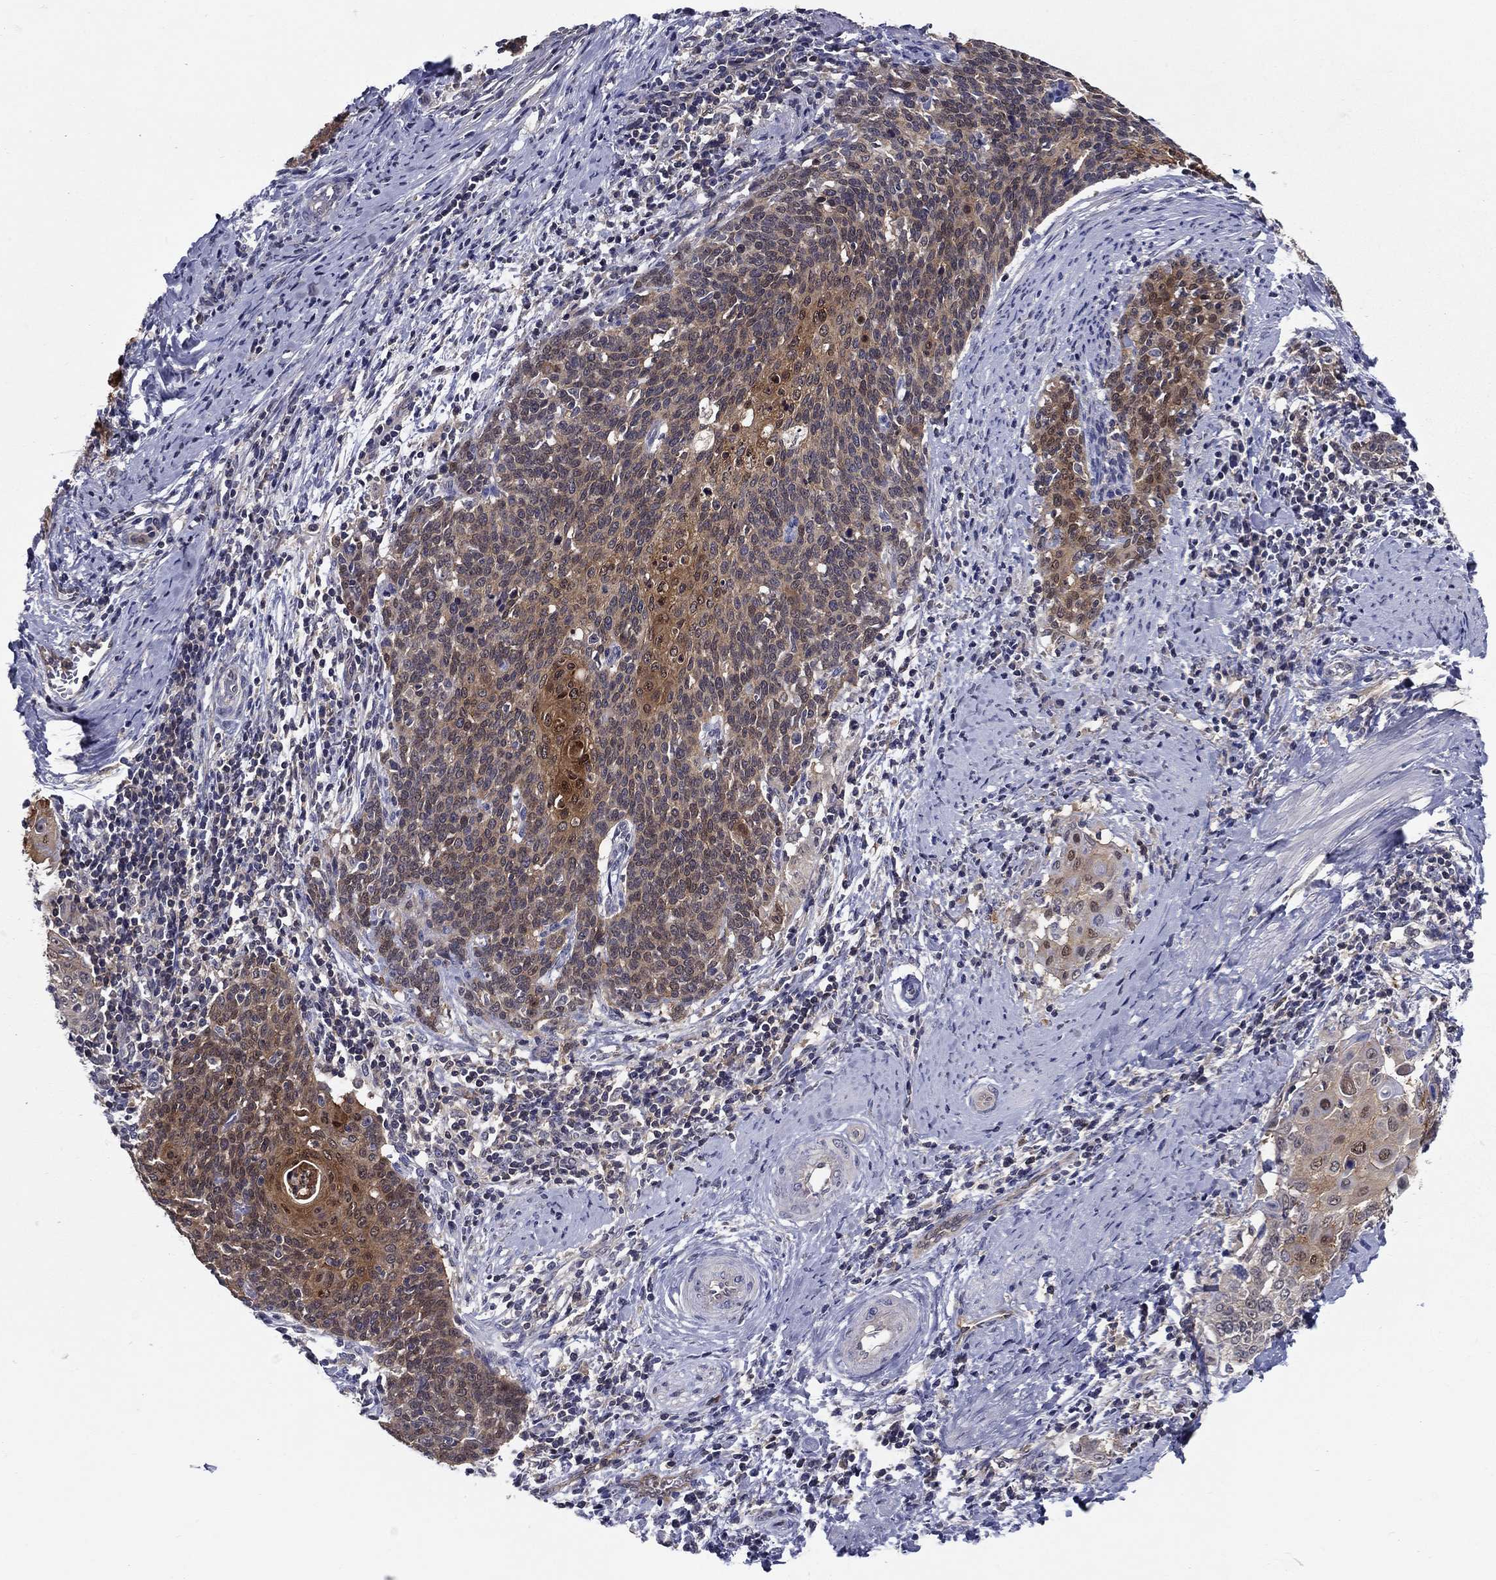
{"staining": {"intensity": "moderate", "quantity": "<25%", "location": "cytoplasmic/membranous"}, "tissue": "cervical cancer", "cell_type": "Tumor cells", "image_type": "cancer", "snomed": [{"axis": "morphology", "description": "Squamous cell carcinoma, NOS"}, {"axis": "topography", "description": "Cervix"}], "caption": "Protein analysis of cervical cancer tissue shows moderate cytoplasmic/membranous positivity in about <25% of tumor cells. The protein is stained brown, and the nuclei are stained in blue (DAB (3,3'-diaminobenzidine) IHC with brightfield microscopy, high magnification).", "gene": "GLTP", "patient": {"sex": "female", "age": 39}}